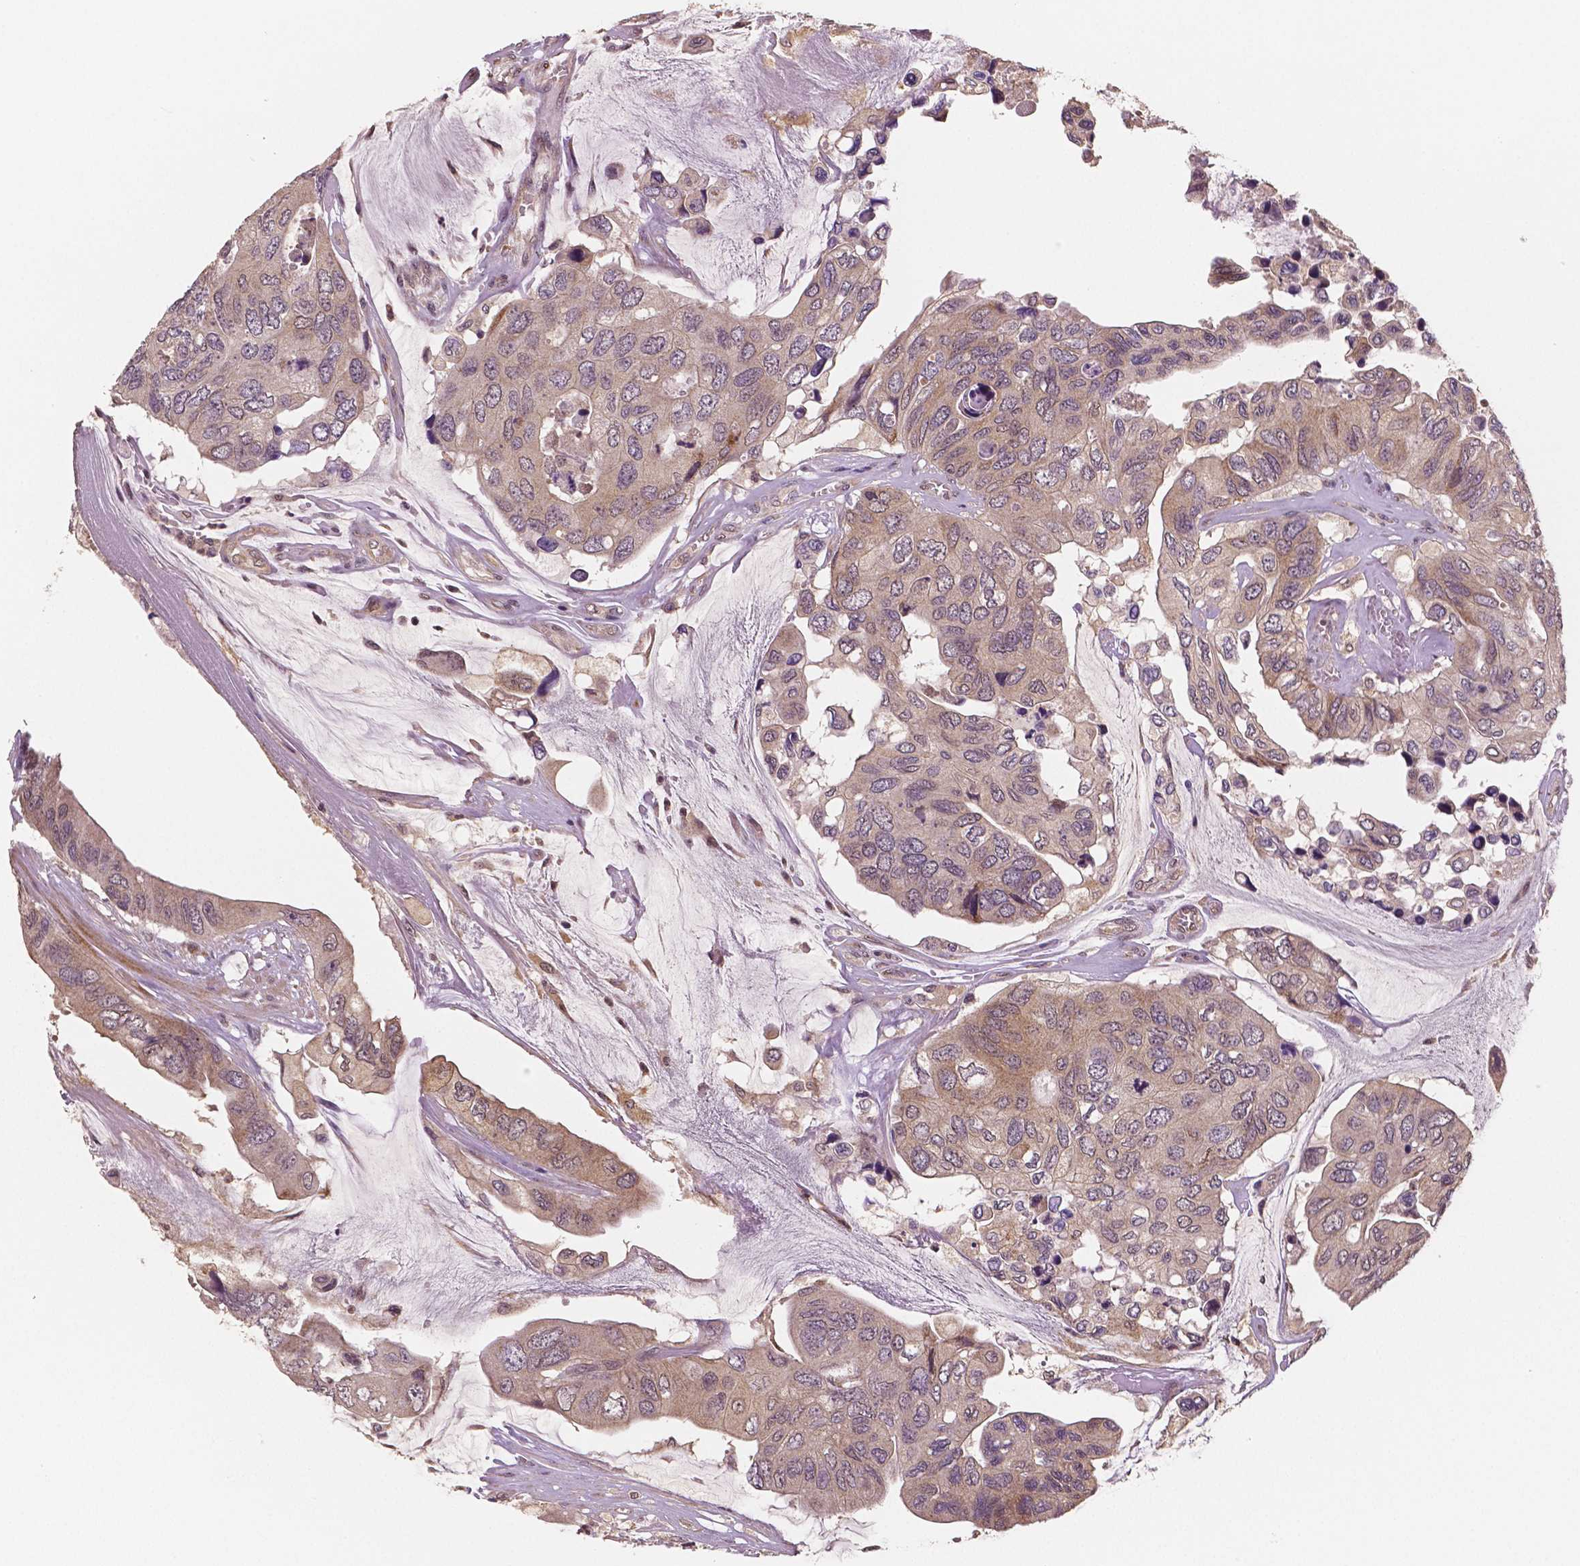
{"staining": {"intensity": "negative", "quantity": "none", "location": "none"}, "tissue": "colorectal cancer", "cell_type": "Tumor cells", "image_type": "cancer", "snomed": [{"axis": "morphology", "description": "Adenocarcinoma, NOS"}, {"axis": "topography", "description": "Rectum"}], "caption": "Human colorectal adenocarcinoma stained for a protein using immunohistochemistry (IHC) displays no staining in tumor cells.", "gene": "STAT3", "patient": {"sex": "male", "age": 63}}